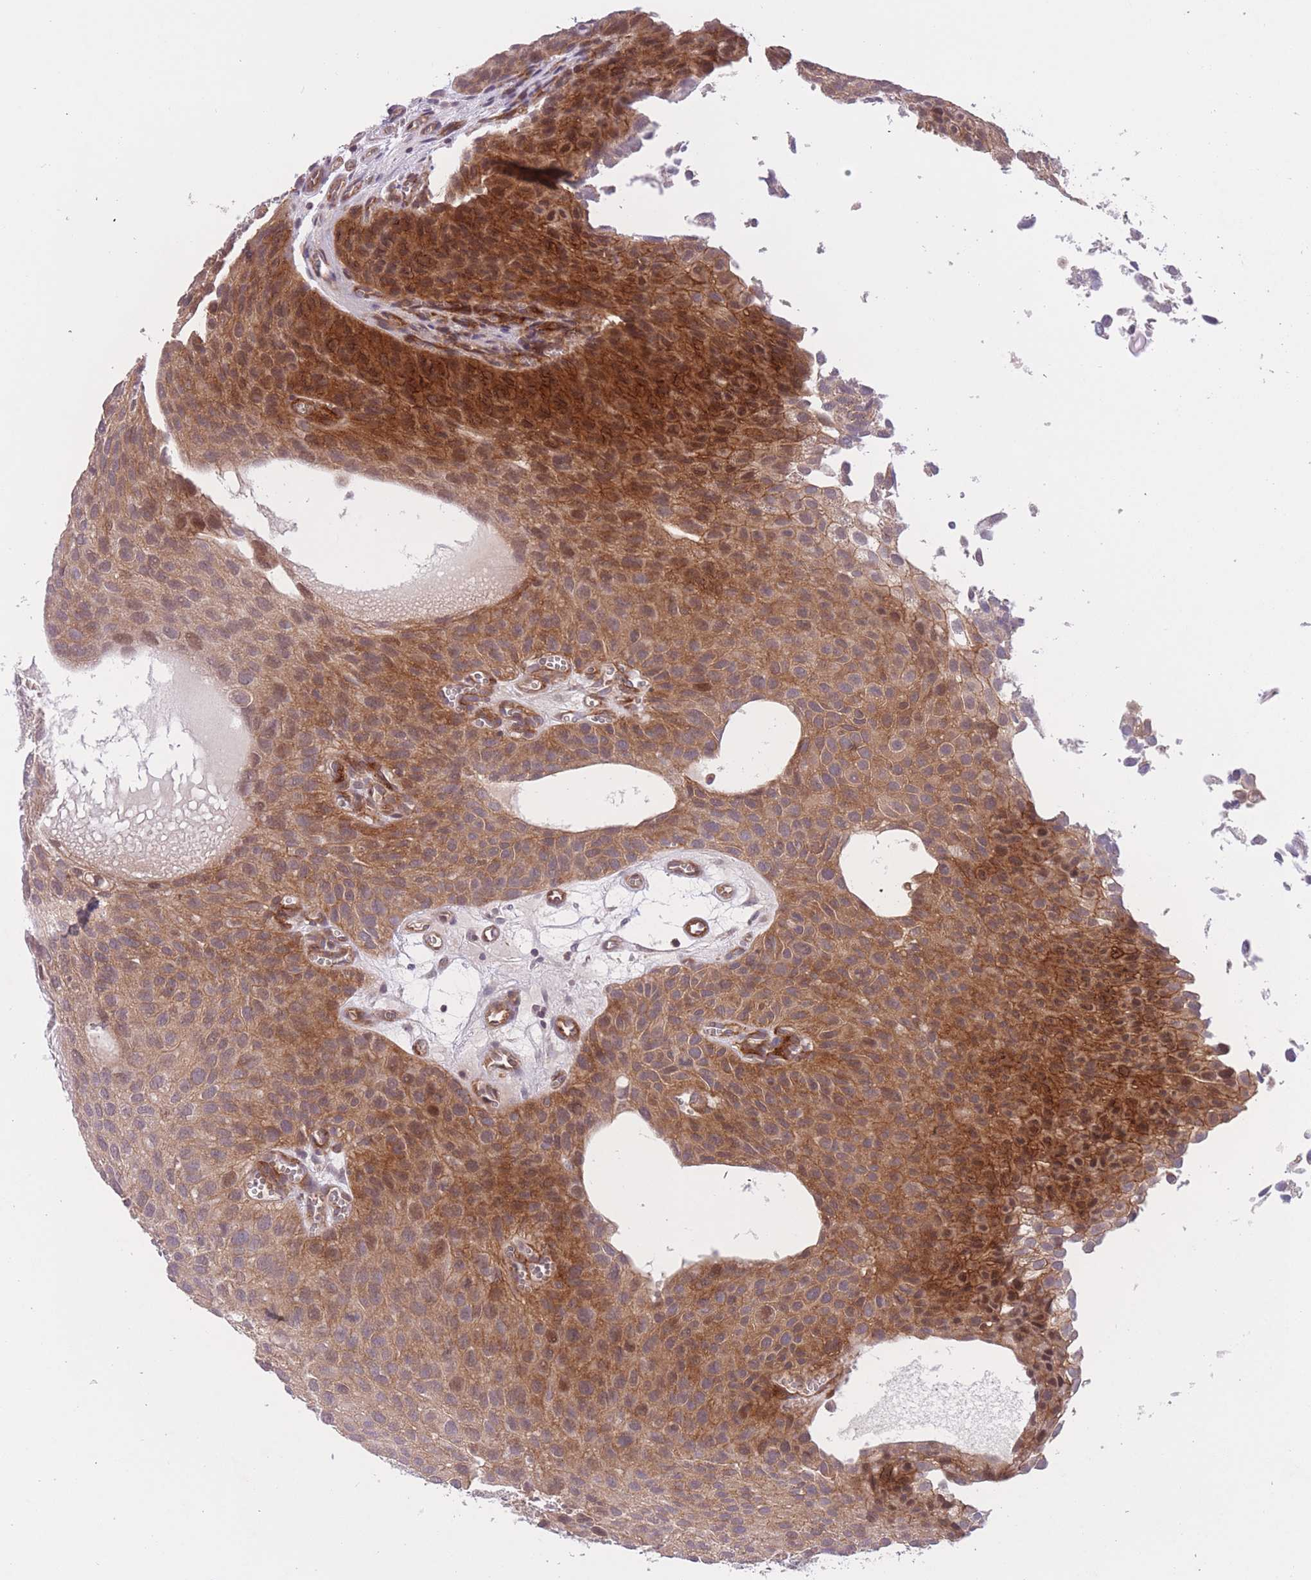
{"staining": {"intensity": "strong", "quantity": ">75%", "location": "cytoplasmic/membranous,nuclear"}, "tissue": "urothelial cancer", "cell_type": "Tumor cells", "image_type": "cancer", "snomed": [{"axis": "morphology", "description": "Urothelial carcinoma, Low grade"}, {"axis": "topography", "description": "Urinary bladder"}], "caption": "Tumor cells exhibit high levels of strong cytoplasmic/membranous and nuclear positivity in about >75% of cells in urothelial cancer.", "gene": "FUT5", "patient": {"sex": "male", "age": 88}}